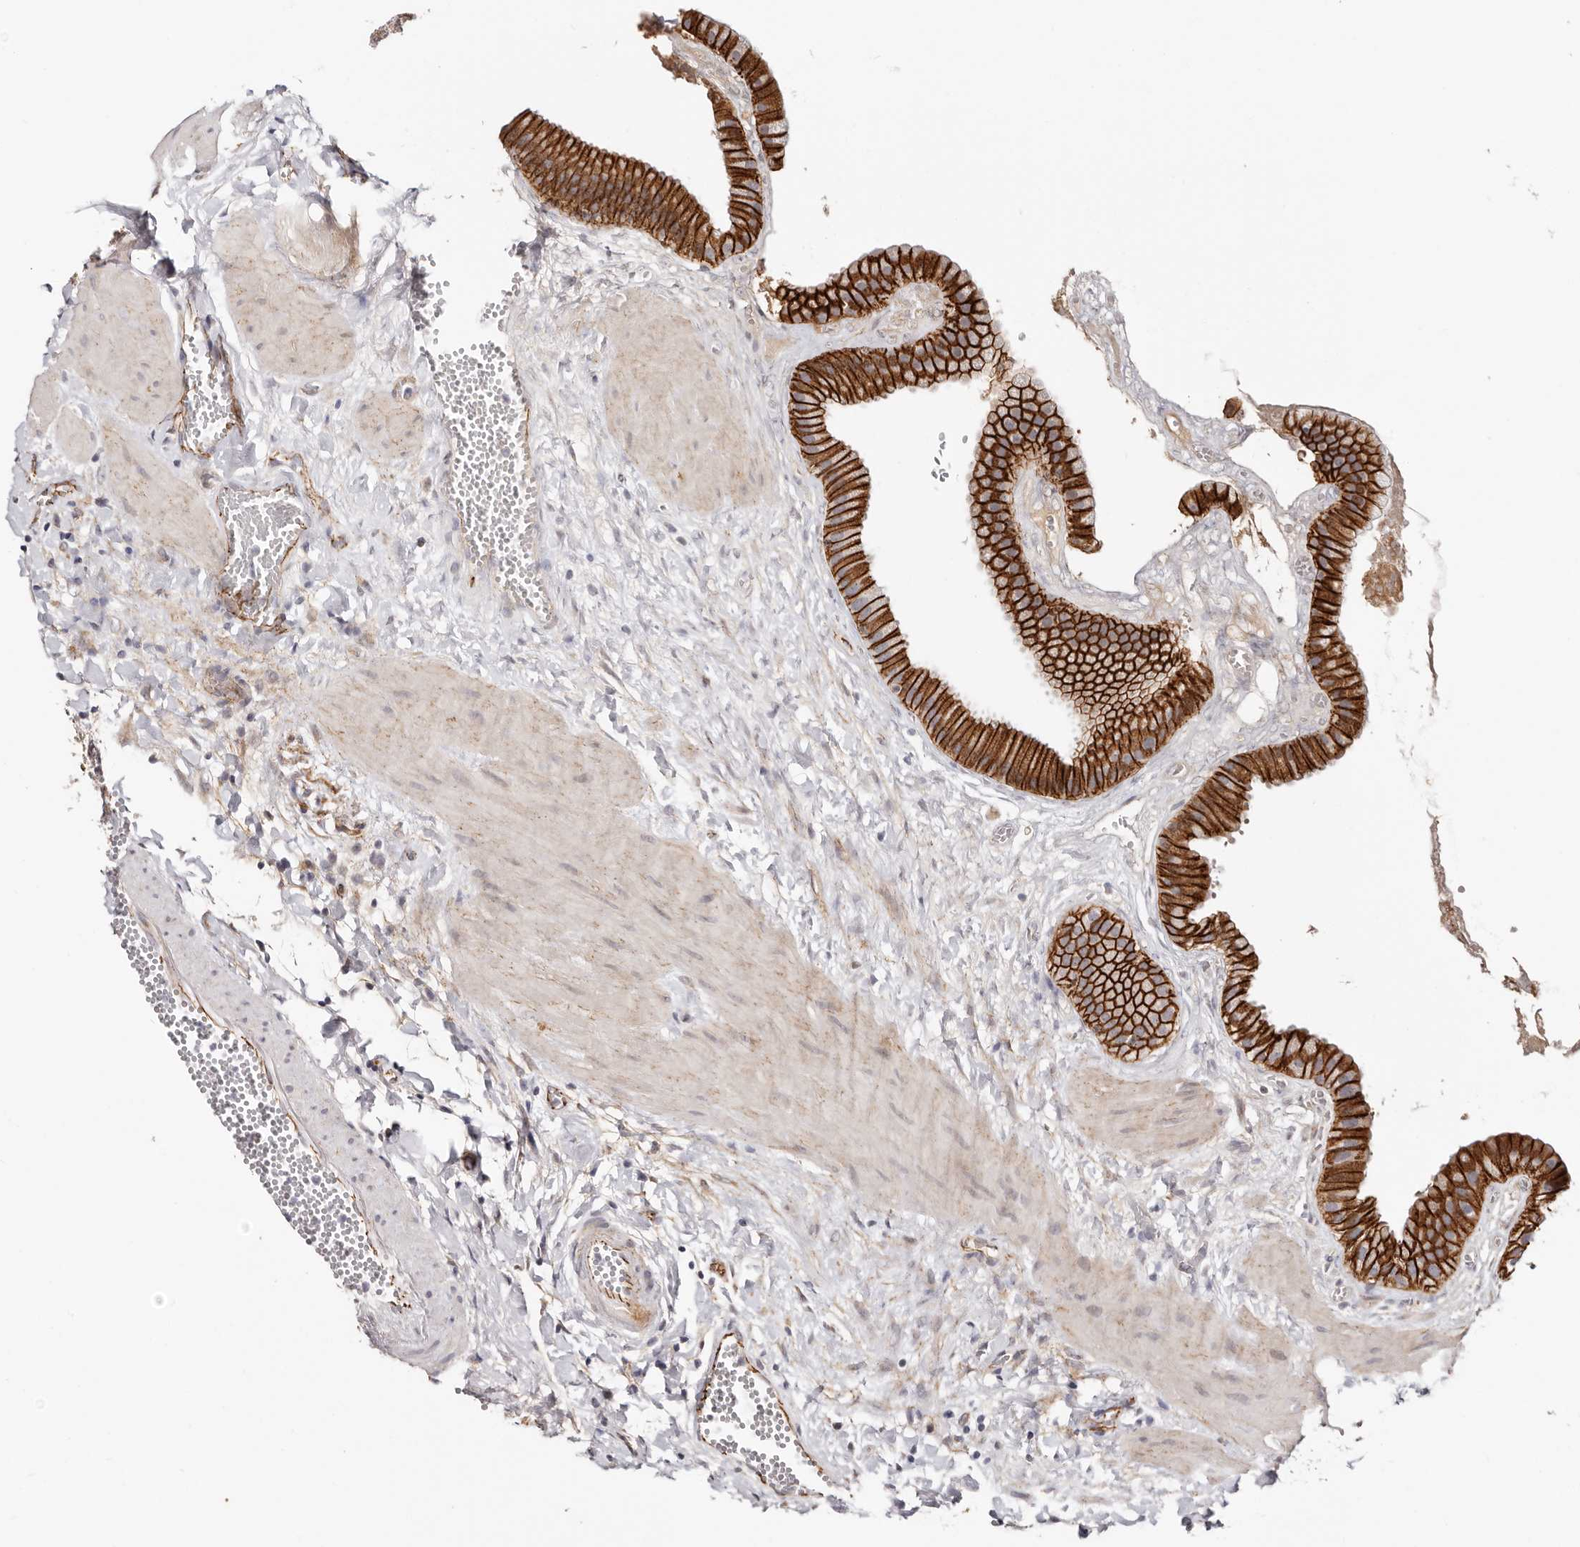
{"staining": {"intensity": "strong", "quantity": ">75%", "location": "cytoplasmic/membranous"}, "tissue": "gallbladder", "cell_type": "Glandular cells", "image_type": "normal", "snomed": [{"axis": "morphology", "description": "Normal tissue, NOS"}, {"axis": "topography", "description": "Gallbladder"}], "caption": "Protein staining of normal gallbladder reveals strong cytoplasmic/membranous staining in approximately >75% of glandular cells.", "gene": "CTNNB1", "patient": {"sex": "male", "age": 55}}